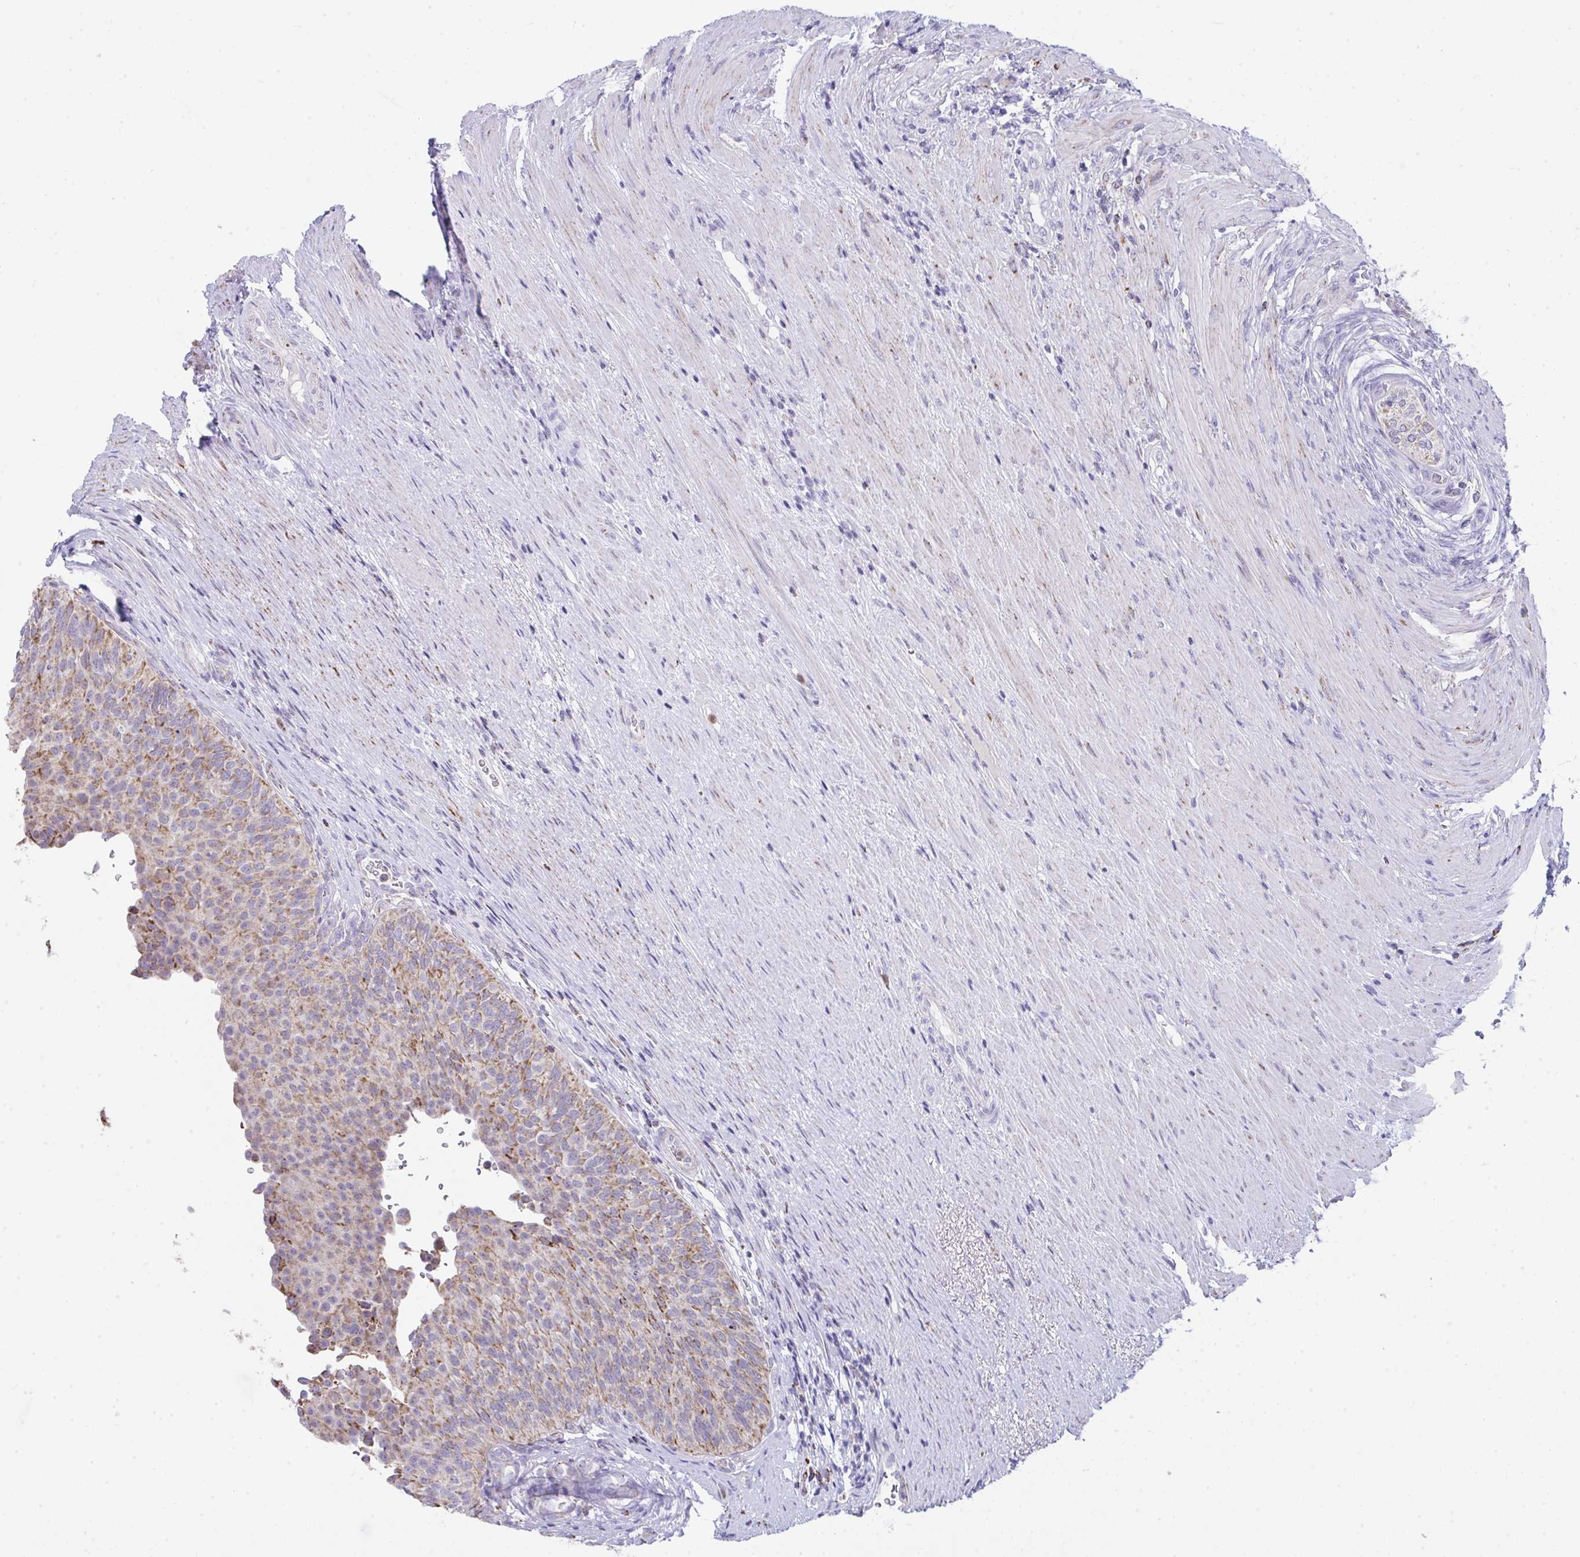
{"staining": {"intensity": "moderate", "quantity": "25%-75%", "location": "cytoplasmic/membranous"}, "tissue": "urinary bladder", "cell_type": "Urothelial cells", "image_type": "normal", "snomed": [{"axis": "morphology", "description": "Normal tissue, NOS"}, {"axis": "topography", "description": "Urinary bladder"}, {"axis": "topography", "description": "Prostate"}], "caption": "Benign urinary bladder was stained to show a protein in brown. There is medium levels of moderate cytoplasmic/membranous positivity in approximately 25%-75% of urothelial cells. The staining is performed using DAB (3,3'-diaminobenzidine) brown chromogen to label protein expression. The nuclei are counter-stained blue using hematoxylin.", "gene": "PLA2G12B", "patient": {"sex": "male", "age": 77}}